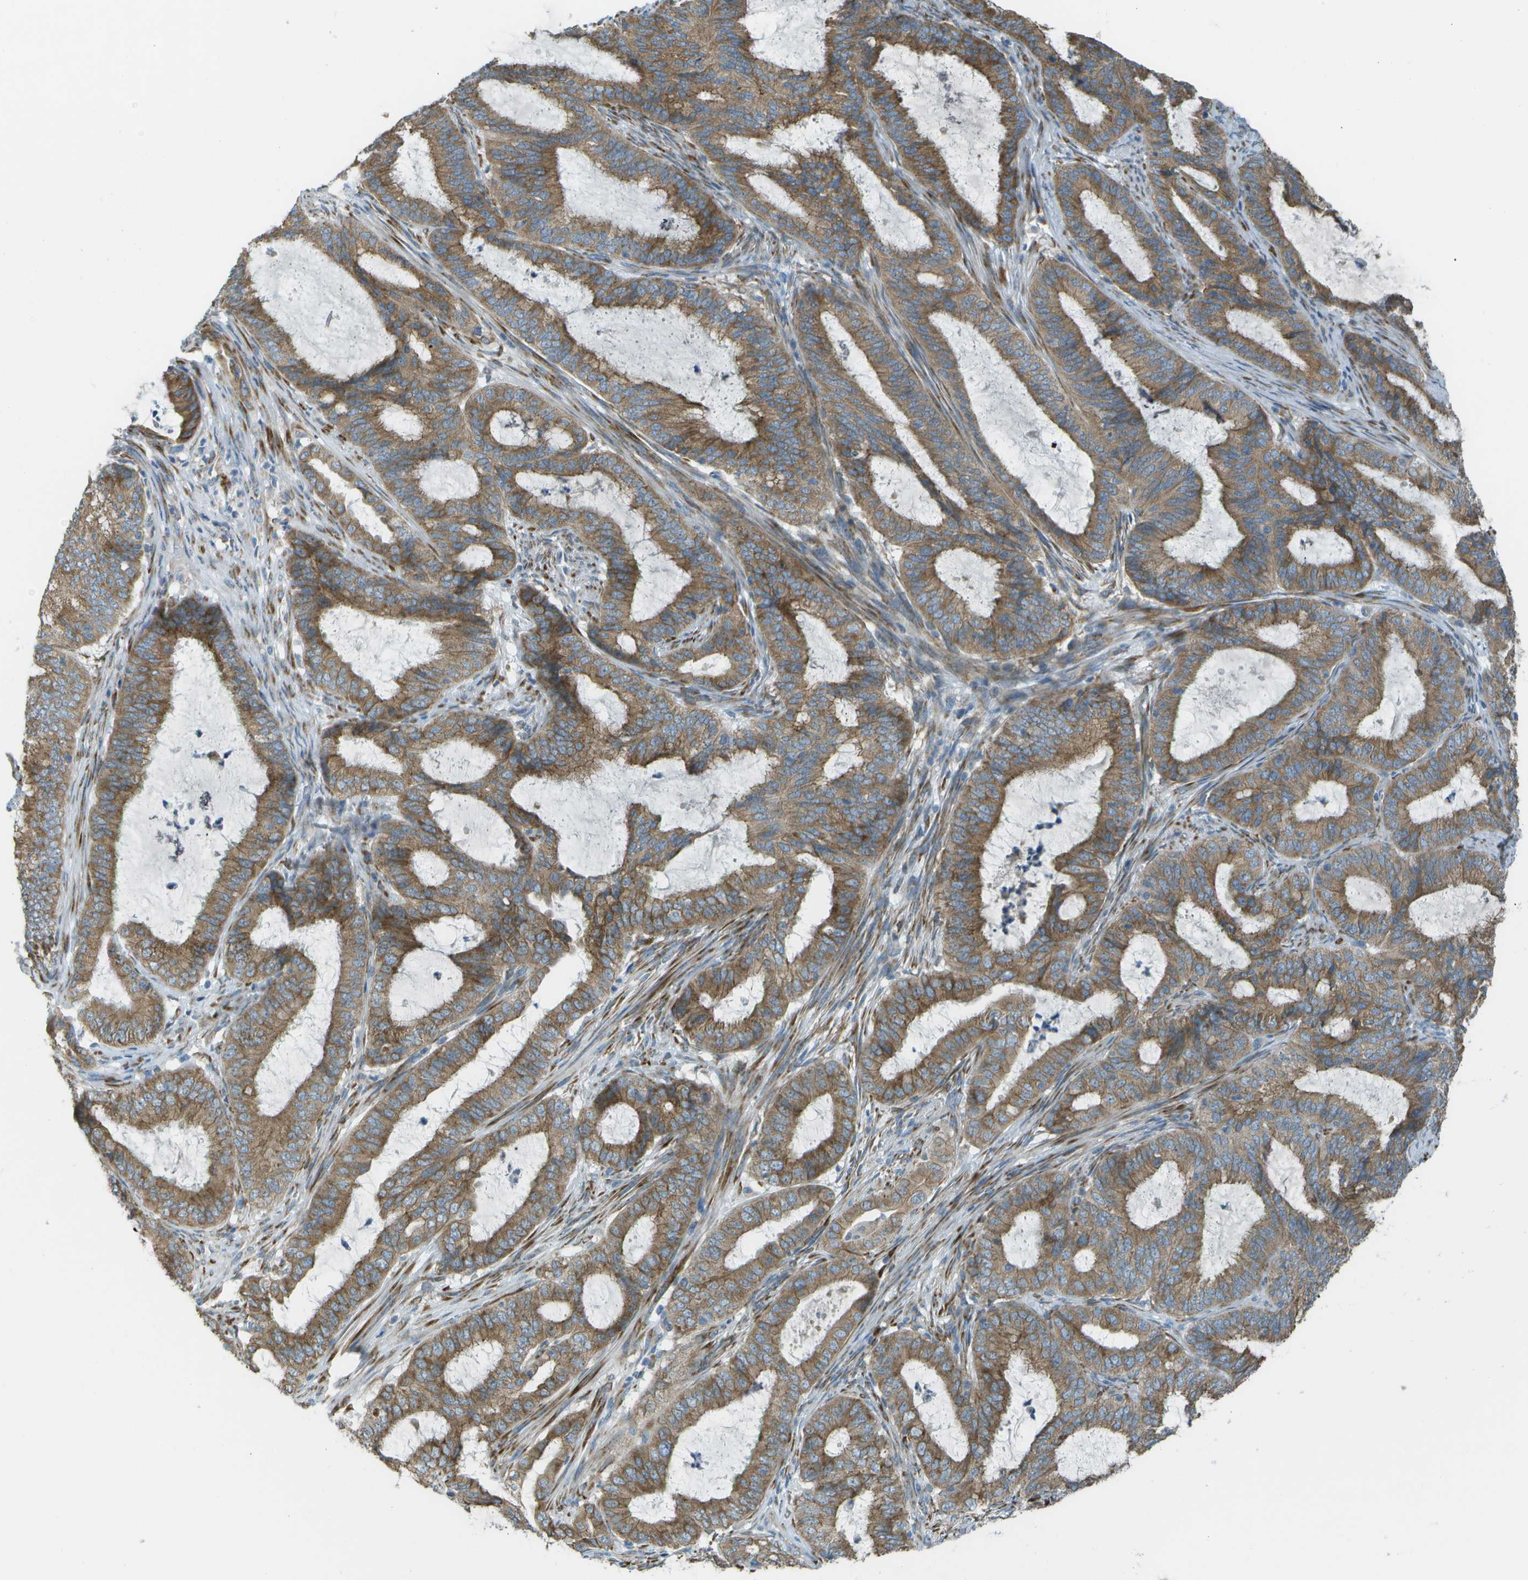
{"staining": {"intensity": "moderate", "quantity": ">75%", "location": "cytoplasmic/membranous"}, "tissue": "endometrial cancer", "cell_type": "Tumor cells", "image_type": "cancer", "snomed": [{"axis": "morphology", "description": "Adenocarcinoma, NOS"}, {"axis": "topography", "description": "Endometrium"}], "caption": "Adenocarcinoma (endometrial) was stained to show a protein in brown. There is medium levels of moderate cytoplasmic/membranous expression in approximately >75% of tumor cells. (DAB (3,3'-diaminobenzidine) IHC, brown staining for protein, blue staining for nuclei).", "gene": "KCTD3", "patient": {"sex": "female", "age": 70}}